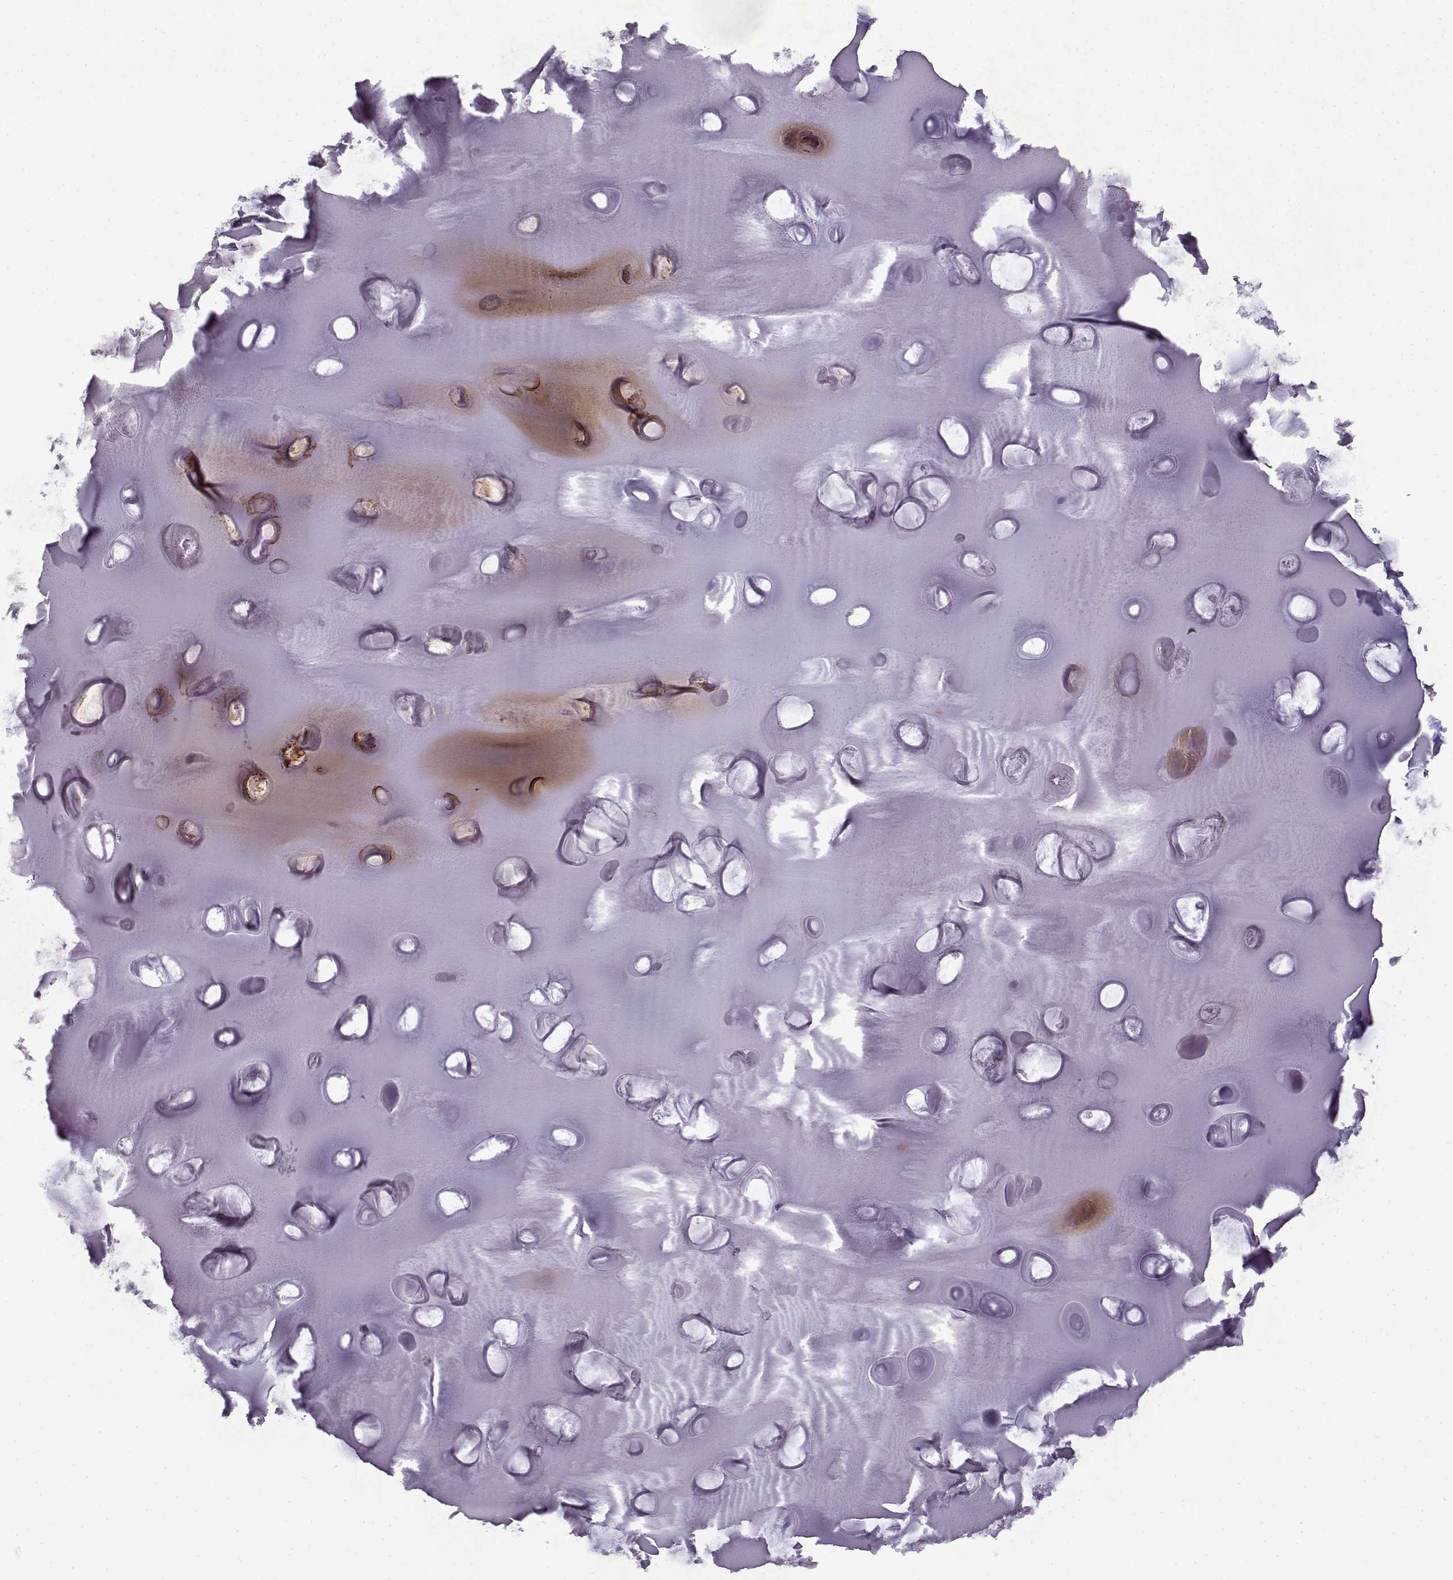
{"staining": {"intensity": "negative", "quantity": "none", "location": "none"}, "tissue": "soft tissue", "cell_type": "Chondrocytes", "image_type": "normal", "snomed": [{"axis": "morphology", "description": "Normal tissue, NOS"}, {"axis": "morphology", "description": "Squamous cell carcinoma, NOS"}, {"axis": "topography", "description": "Cartilage tissue"}, {"axis": "topography", "description": "Lung"}], "caption": "The immunohistochemistry (IHC) image has no significant expression in chondrocytes of soft tissue.", "gene": "SPAG17", "patient": {"sex": "male", "age": 66}}